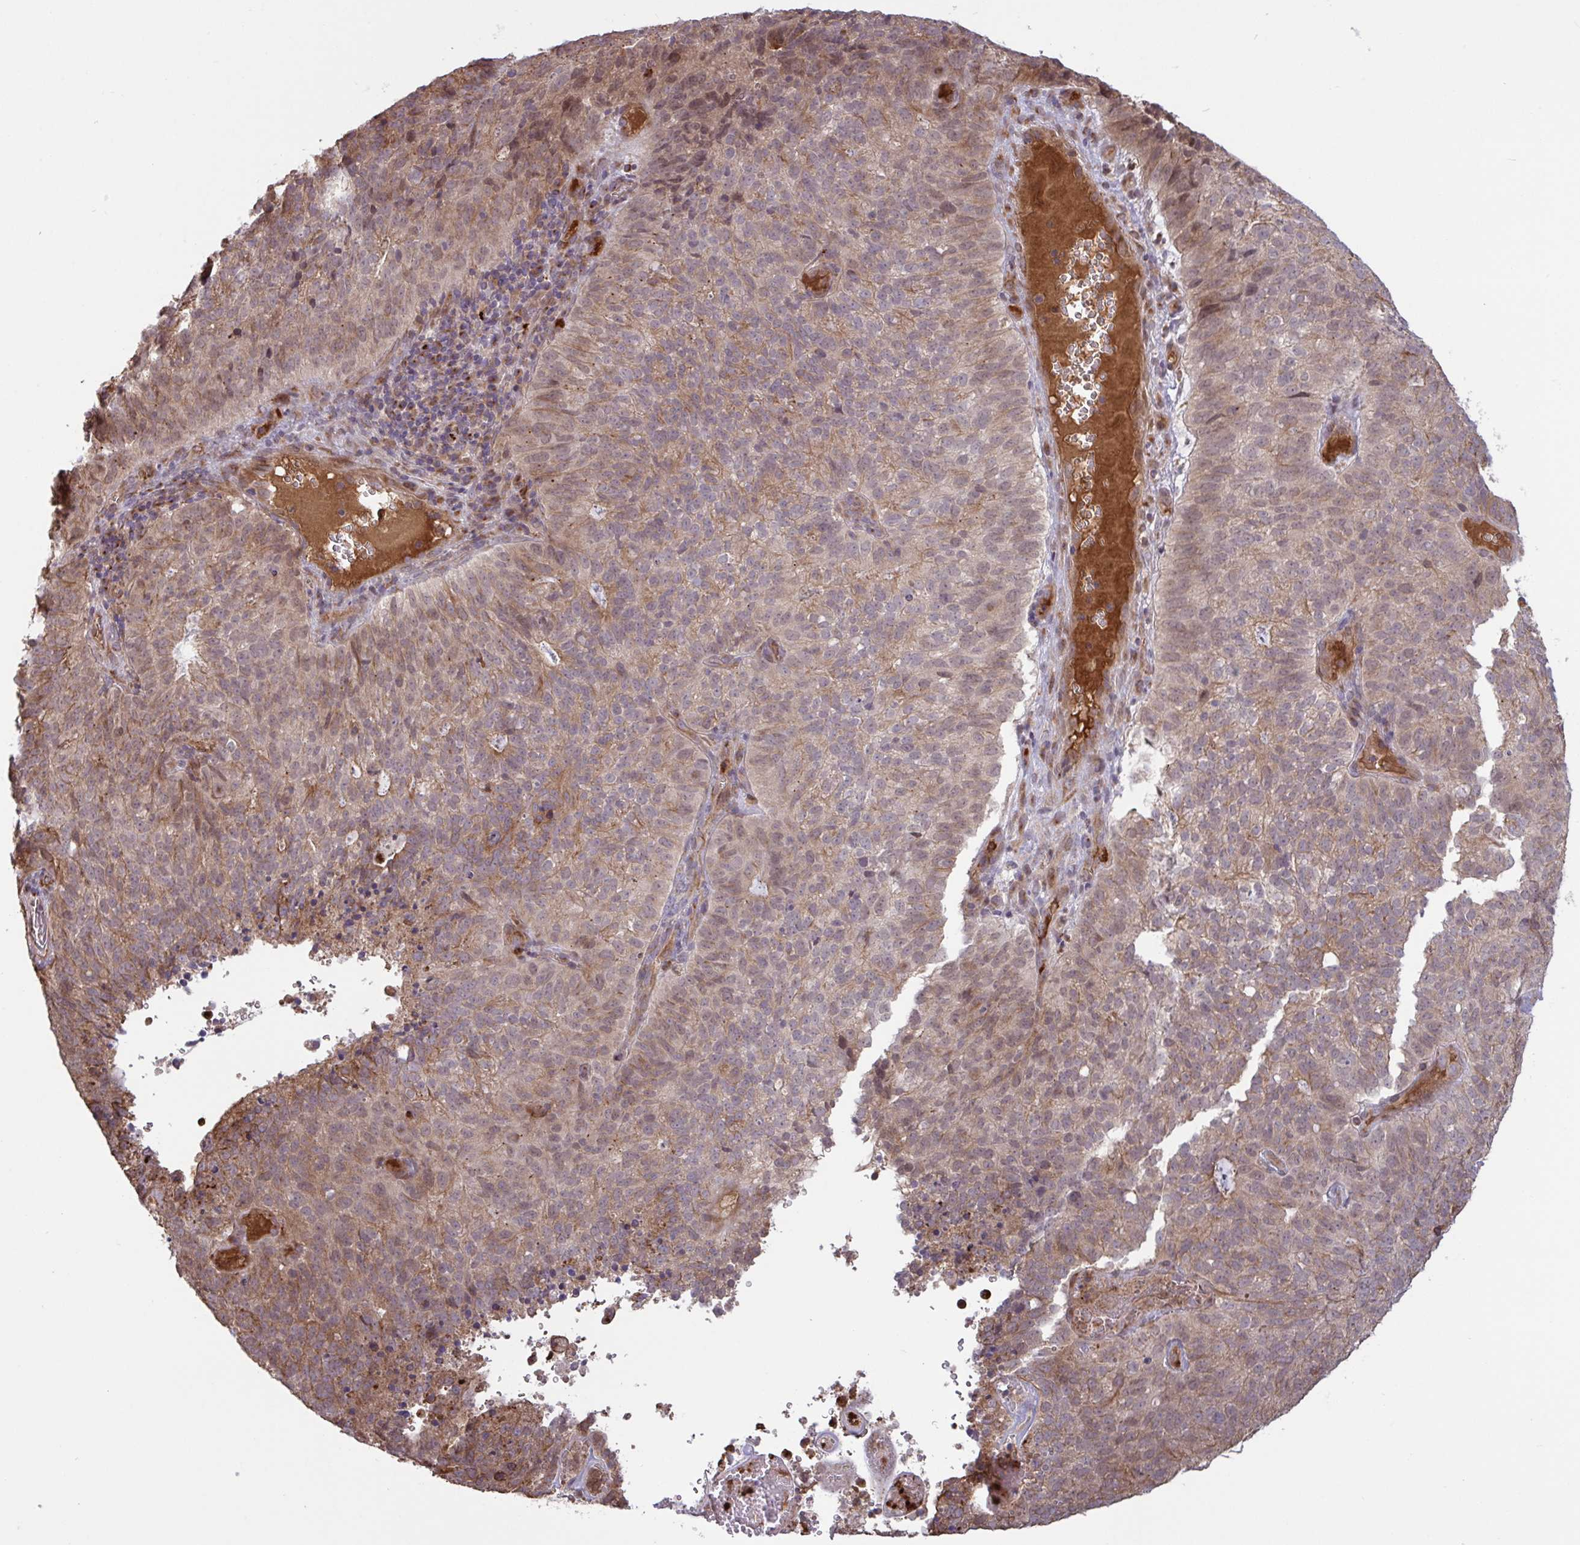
{"staining": {"intensity": "moderate", "quantity": ">75%", "location": "cytoplasmic/membranous,nuclear"}, "tissue": "cervical cancer", "cell_type": "Tumor cells", "image_type": "cancer", "snomed": [{"axis": "morphology", "description": "Adenocarcinoma, NOS"}, {"axis": "topography", "description": "Cervix"}], "caption": "Immunohistochemistry (IHC) (DAB) staining of cervical cancer displays moderate cytoplasmic/membranous and nuclear protein expression in about >75% of tumor cells.", "gene": "IL1R1", "patient": {"sex": "female", "age": 38}}